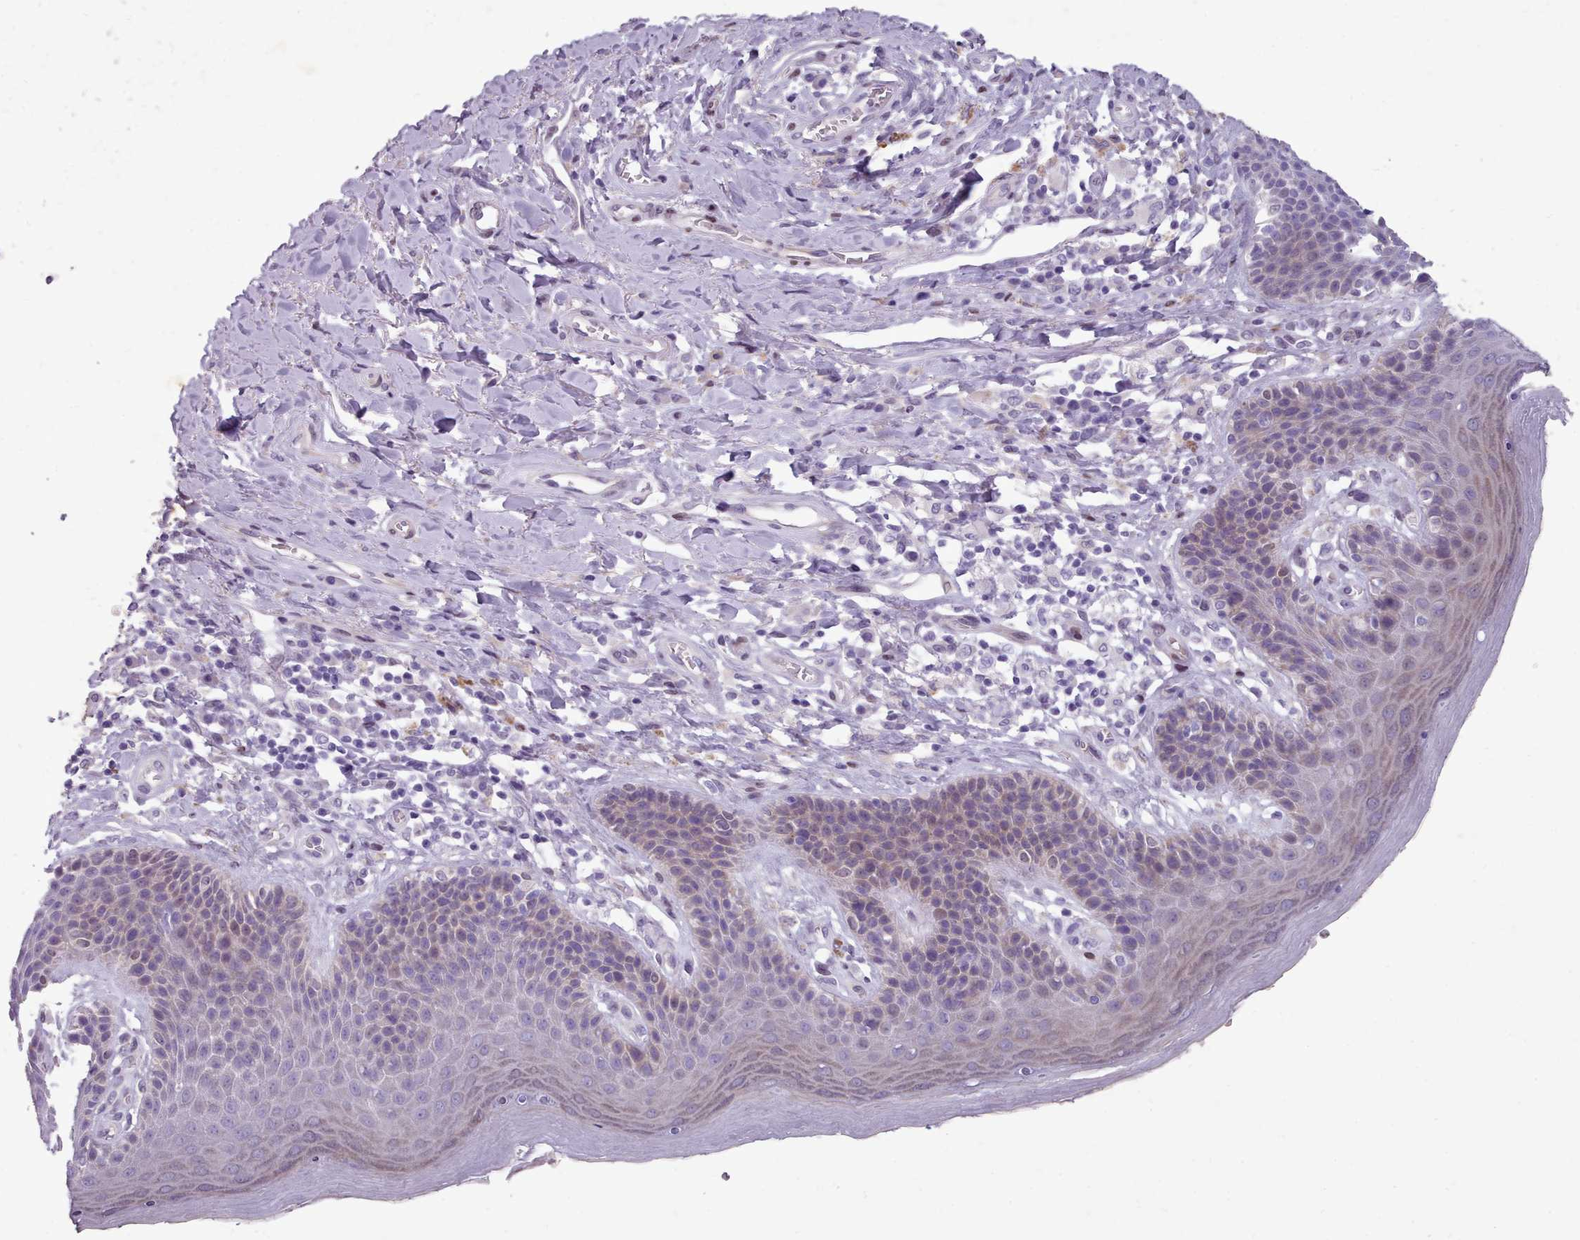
{"staining": {"intensity": "weak", "quantity": "<25%", "location": "cytoplasmic/membranous"}, "tissue": "skin", "cell_type": "Epidermal cells", "image_type": "normal", "snomed": [{"axis": "morphology", "description": "Normal tissue, NOS"}, {"axis": "topography", "description": "Anal"}], "caption": "Normal skin was stained to show a protein in brown. There is no significant expression in epidermal cells. (DAB immunohistochemistry with hematoxylin counter stain).", "gene": "KCNT2", "patient": {"sex": "female", "age": 89}}